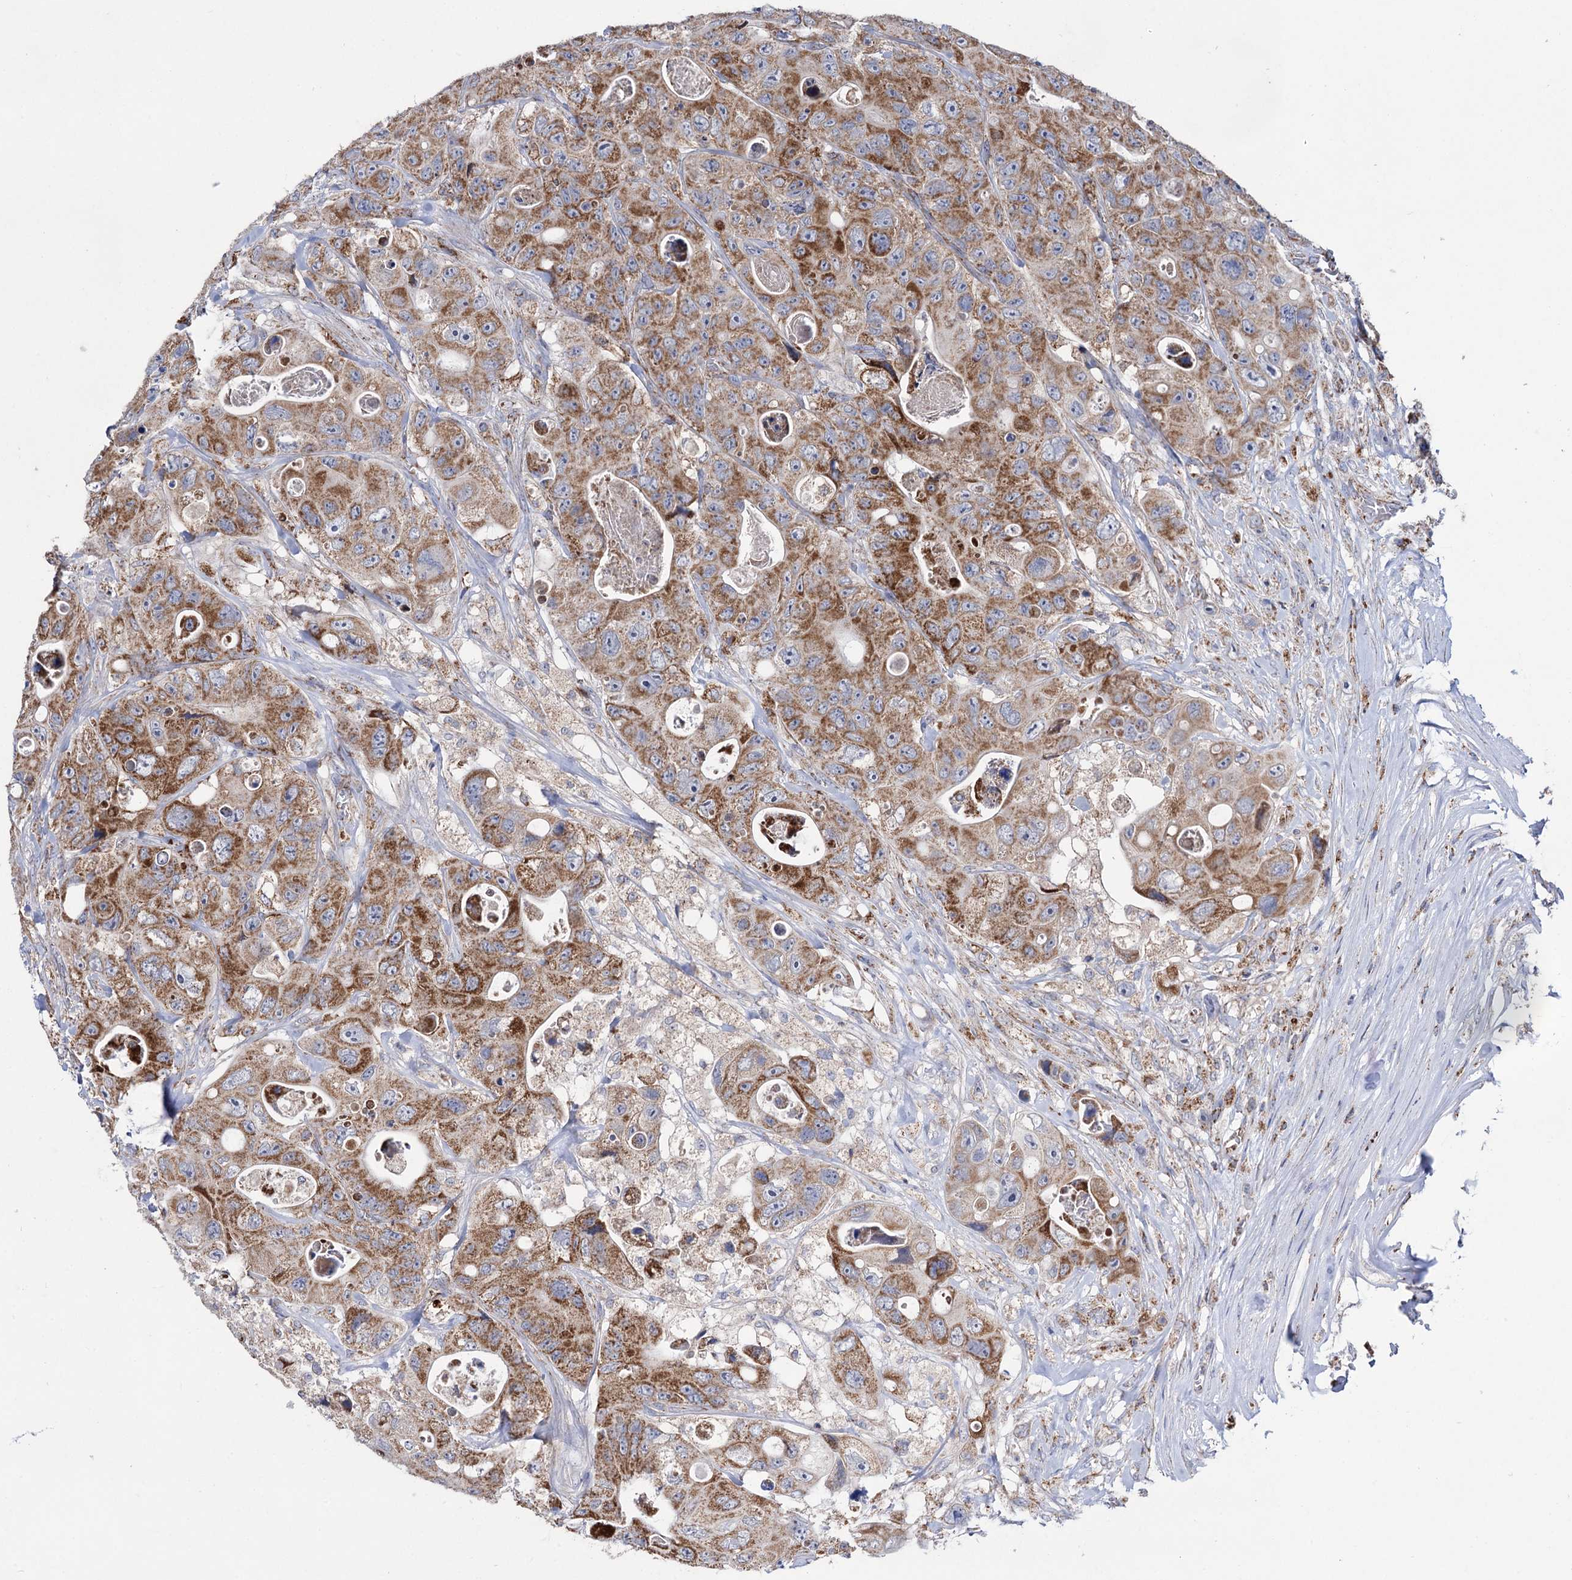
{"staining": {"intensity": "strong", "quantity": ">75%", "location": "cytoplasmic/membranous"}, "tissue": "colorectal cancer", "cell_type": "Tumor cells", "image_type": "cancer", "snomed": [{"axis": "morphology", "description": "Adenocarcinoma, NOS"}, {"axis": "topography", "description": "Colon"}], "caption": "DAB (3,3'-diaminobenzidine) immunohistochemical staining of colorectal cancer displays strong cytoplasmic/membranous protein staining in approximately >75% of tumor cells. Using DAB (brown) and hematoxylin (blue) stains, captured at high magnification using brightfield microscopy.", "gene": "ABHD10", "patient": {"sex": "female", "age": 46}}